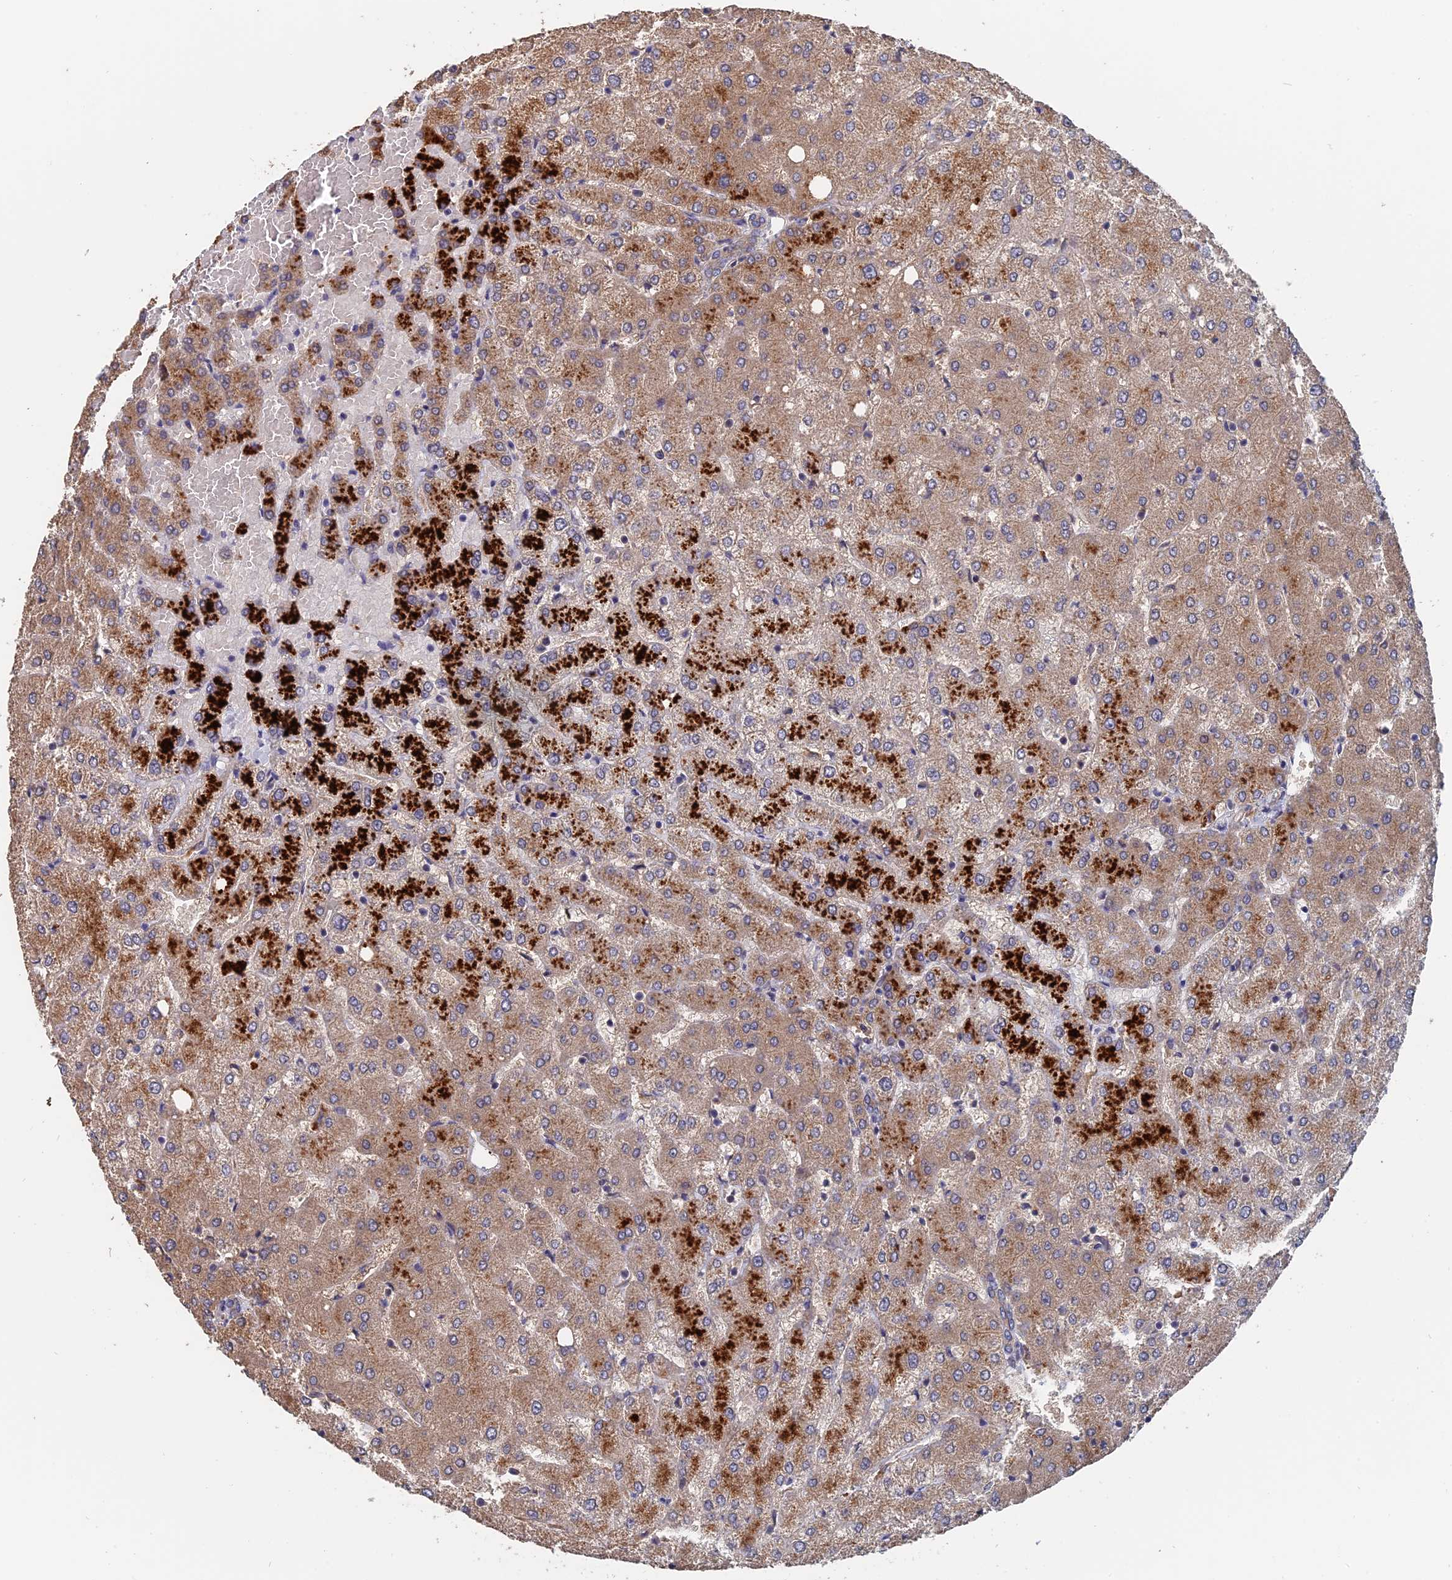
{"staining": {"intensity": "weak", "quantity": "<25%", "location": "cytoplasmic/membranous"}, "tissue": "liver", "cell_type": "Cholangiocytes", "image_type": "normal", "snomed": [{"axis": "morphology", "description": "Normal tissue, NOS"}, {"axis": "topography", "description": "Liver"}], "caption": "Micrograph shows no significant protein staining in cholangiocytes of normal liver.", "gene": "SLC33A1", "patient": {"sex": "female", "age": 54}}